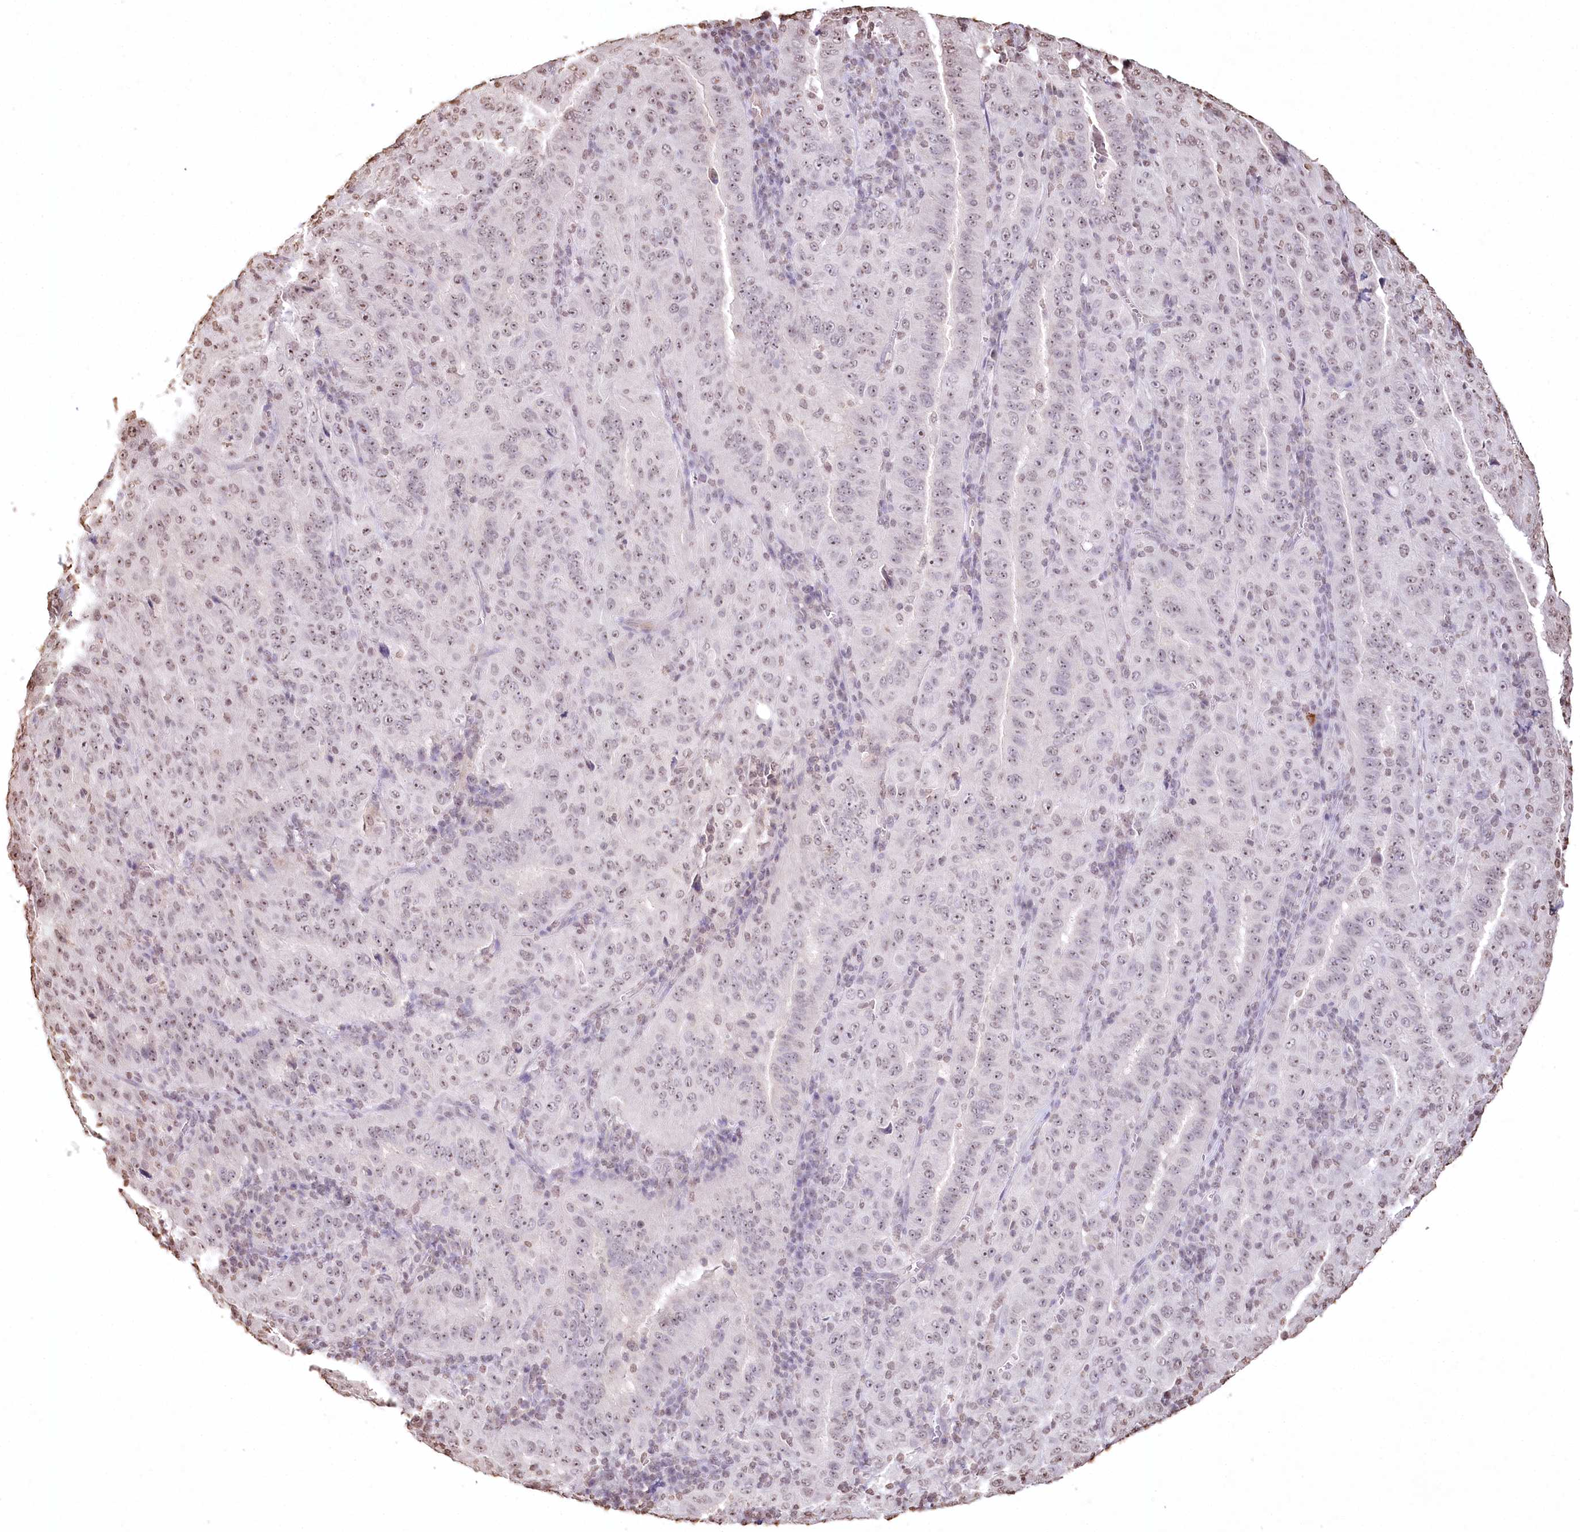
{"staining": {"intensity": "weak", "quantity": "<25%", "location": "nuclear"}, "tissue": "pancreatic cancer", "cell_type": "Tumor cells", "image_type": "cancer", "snomed": [{"axis": "morphology", "description": "Adenocarcinoma, NOS"}, {"axis": "topography", "description": "Pancreas"}], "caption": "A histopathology image of adenocarcinoma (pancreatic) stained for a protein reveals no brown staining in tumor cells.", "gene": "DMXL1", "patient": {"sex": "male", "age": 63}}